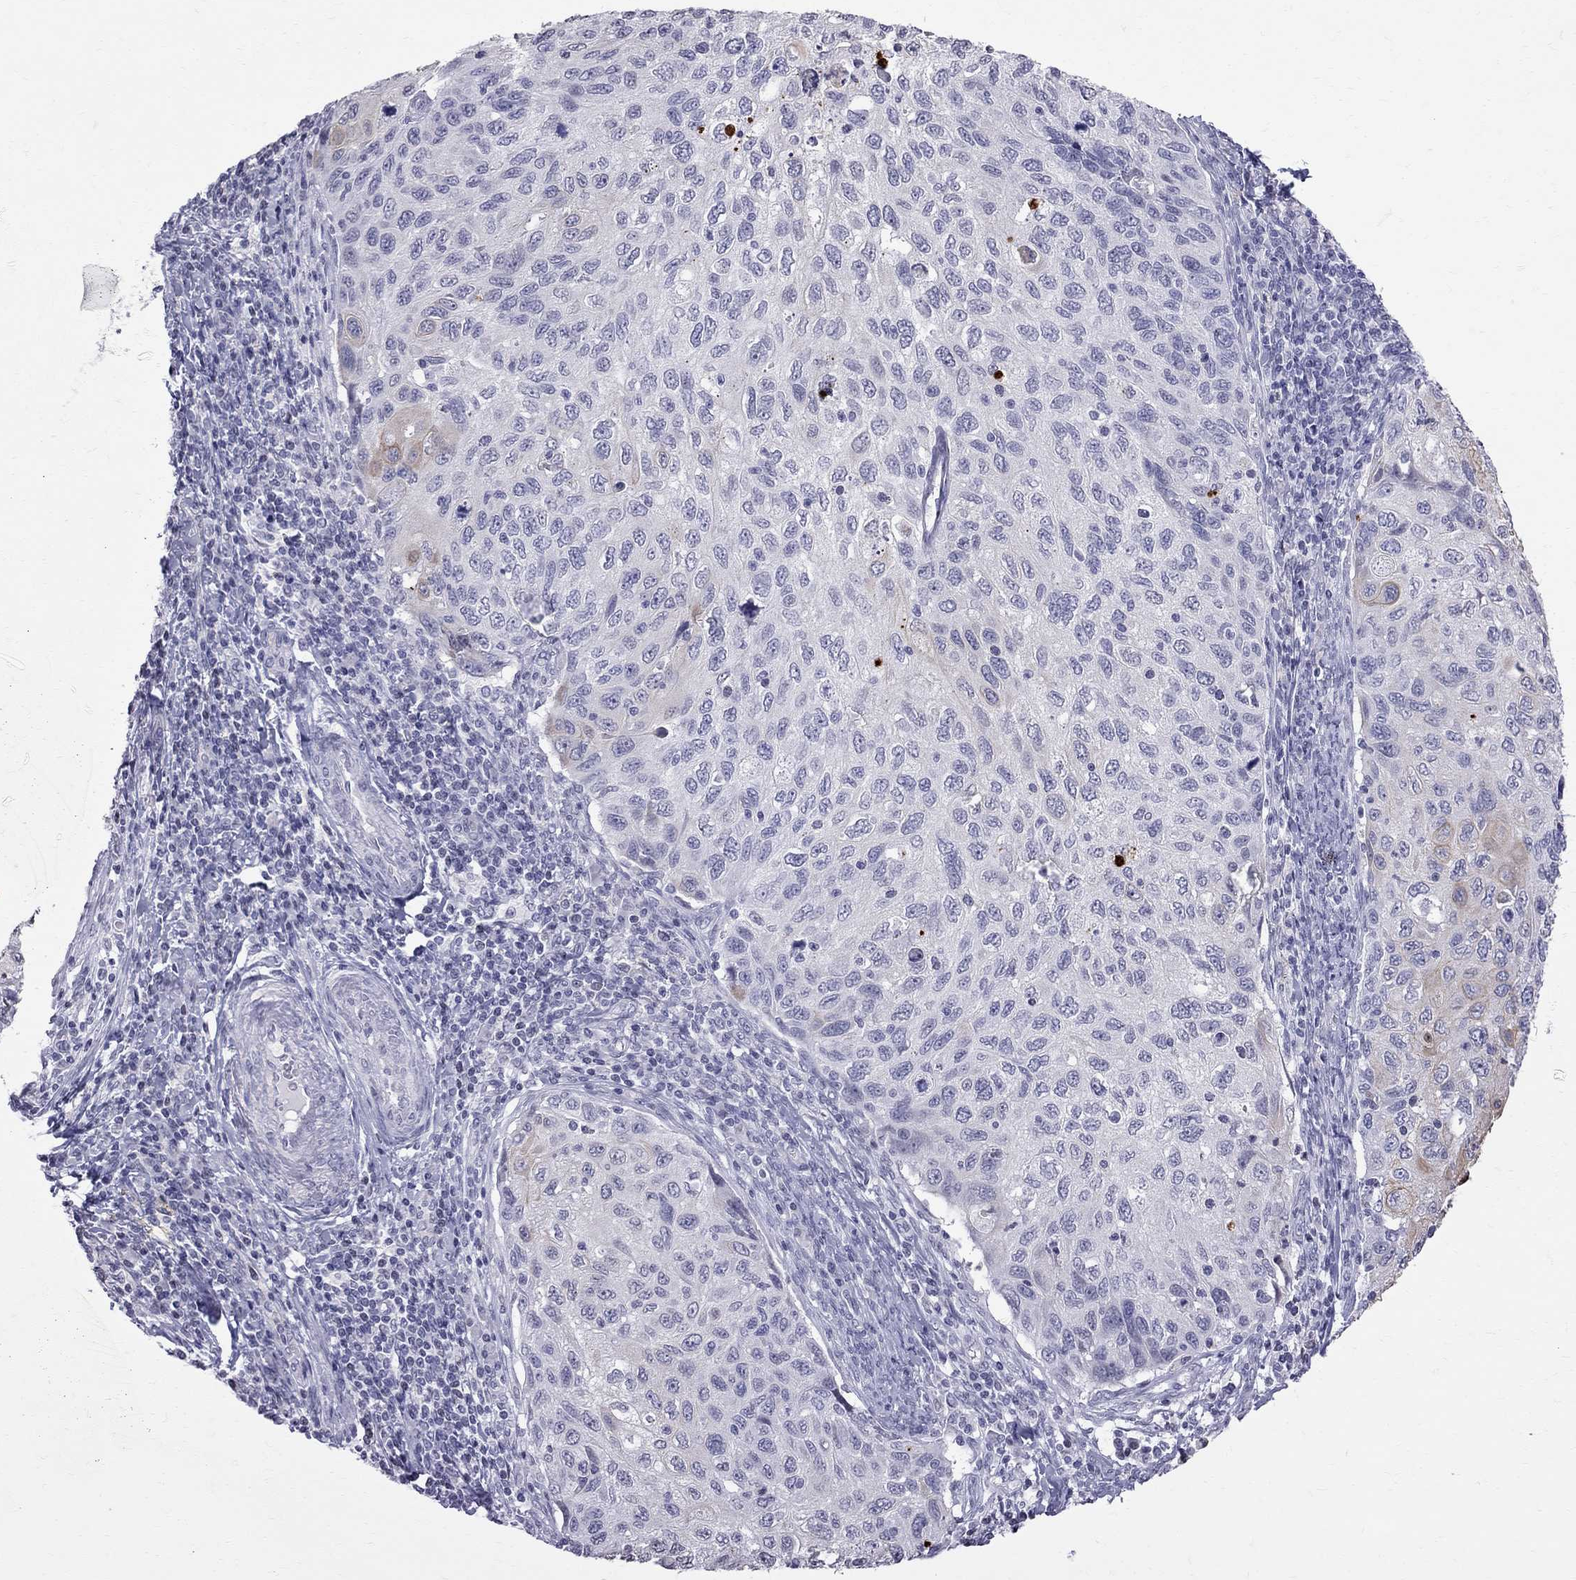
{"staining": {"intensity": "moderate", "quantity": "<25%", "location": "cytoplasmic/membranous"}, "tissue": "cervical cancer", "cell_type": "Tumor cells", "image_type": "cancer", "snomed": [{"axis": "morphology", "description": "Squamous cell carcinoma, NOS"}, {"axis": "topography", "description": "Cervix"}], "caption": "Immunohistochemistry (IHC) histopathology image of human cervical squamous cell carcinoma stained for a protein (brown), which reveals low levels of moderate cytoplasmic/membranous positivity in about <25% of tumor cells.", "gene": "MUC15", "patient": {"sex": "female", "age": 70}}